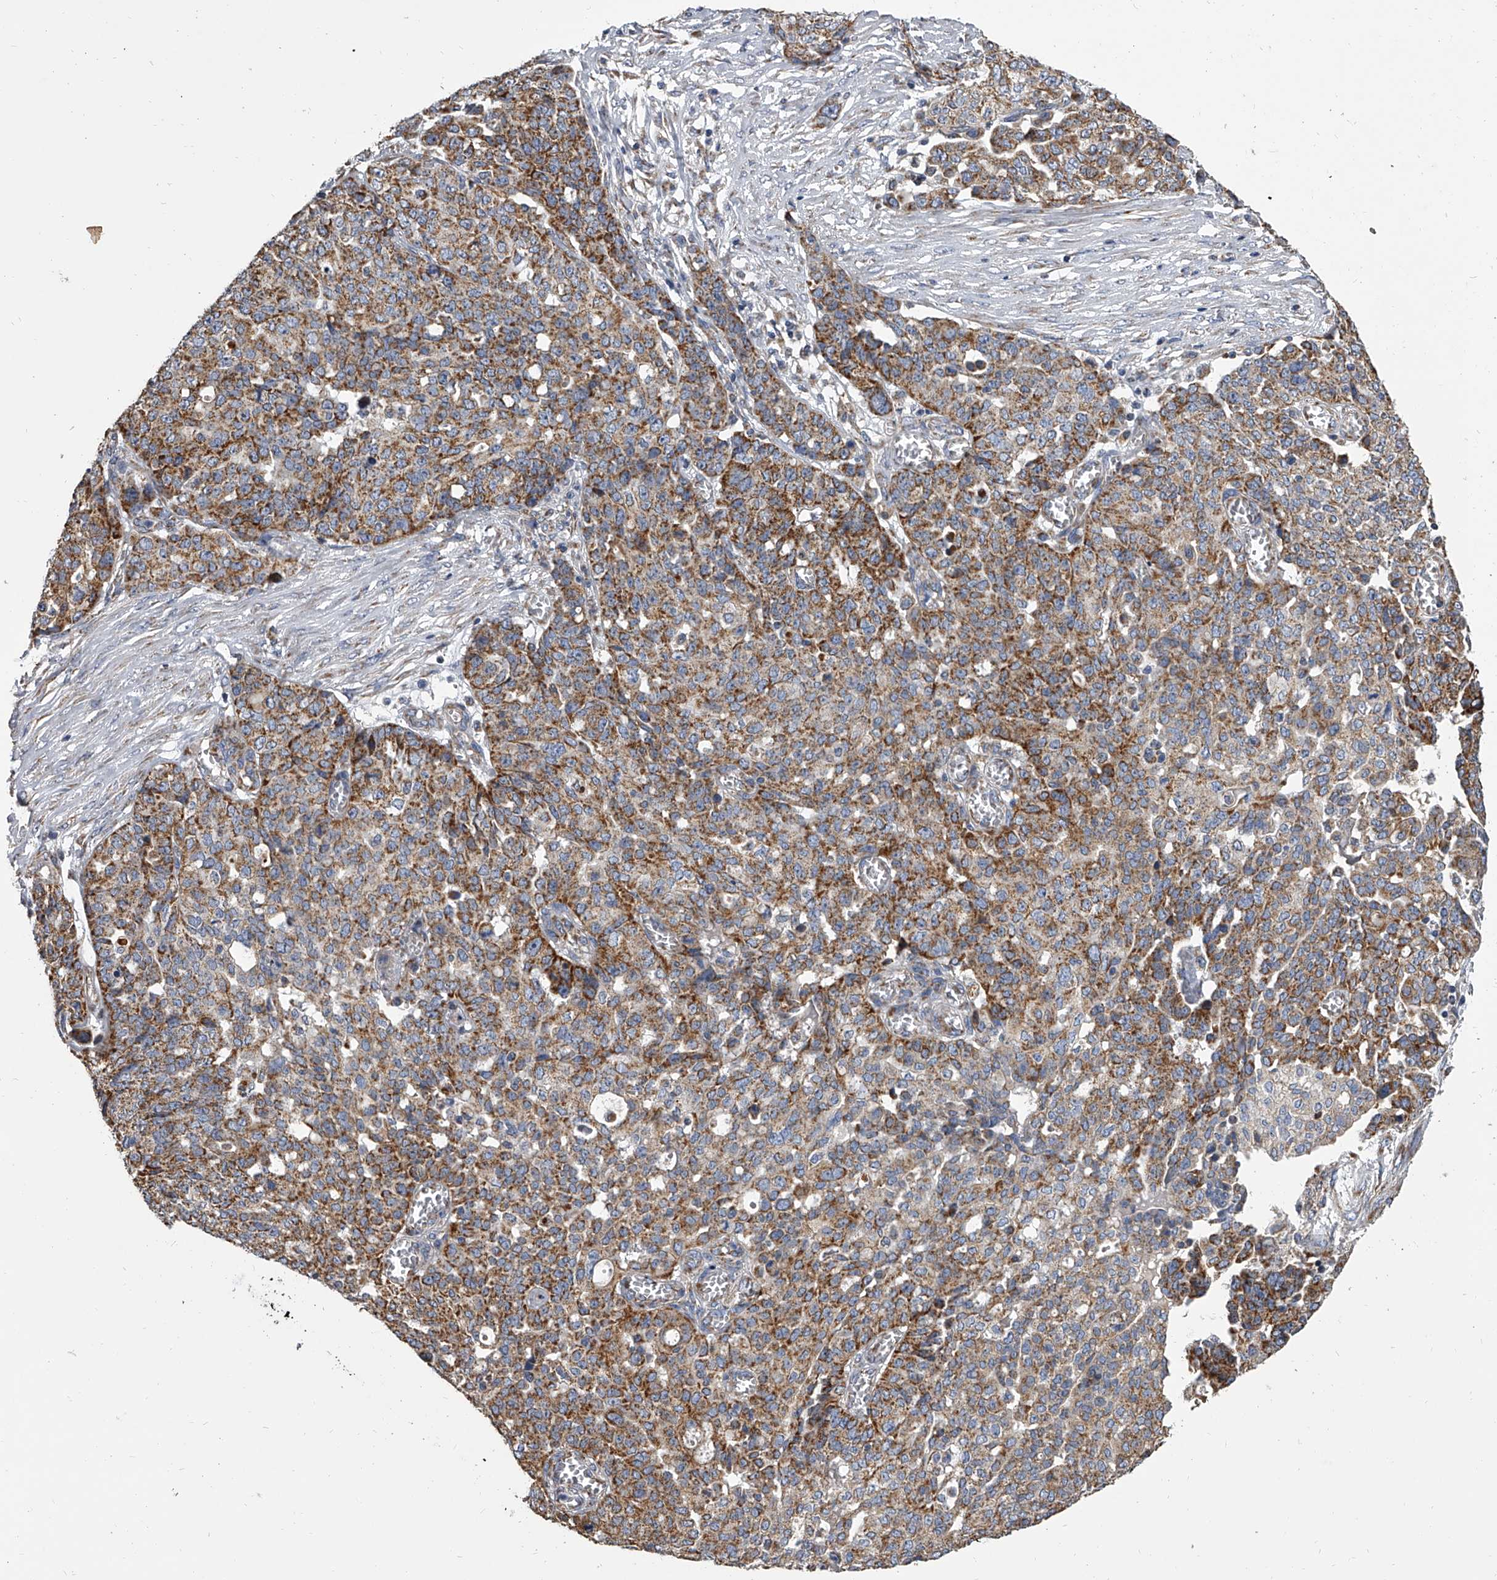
{"staining": {"intensity": "moderate", "quantity": ">75%", "location": "cytoplasmic/membranous"}, "tissue": "ovarian cancer", "cell_type": "Tumor cells", "image_type": "cancer", "snomed": [{"axis": "morphology", "description": "Cystadenocarcinoma, serous, NOS"}, {"axis": "topography", "description": "Soft tissue"}, {"axis": "topography", "description": "Ovary"}], "caption": "Immunohistochemistry staining of ovarian cancer (serous cystadenocarcinoma), which displays medium levels of moderate cytoplasmic/membranous expression in approximately >75% of tumor cells indicating moderate cytoplasmic/membranous protein positivity. The staining was performed using DAB (3,3'-diaminobenzidine) (brown) for protein detection and nuclei were counterstained in hematoxylin (blue).", "gene": "MRPL28", "patient": {"sex": "female", "age": 57}}